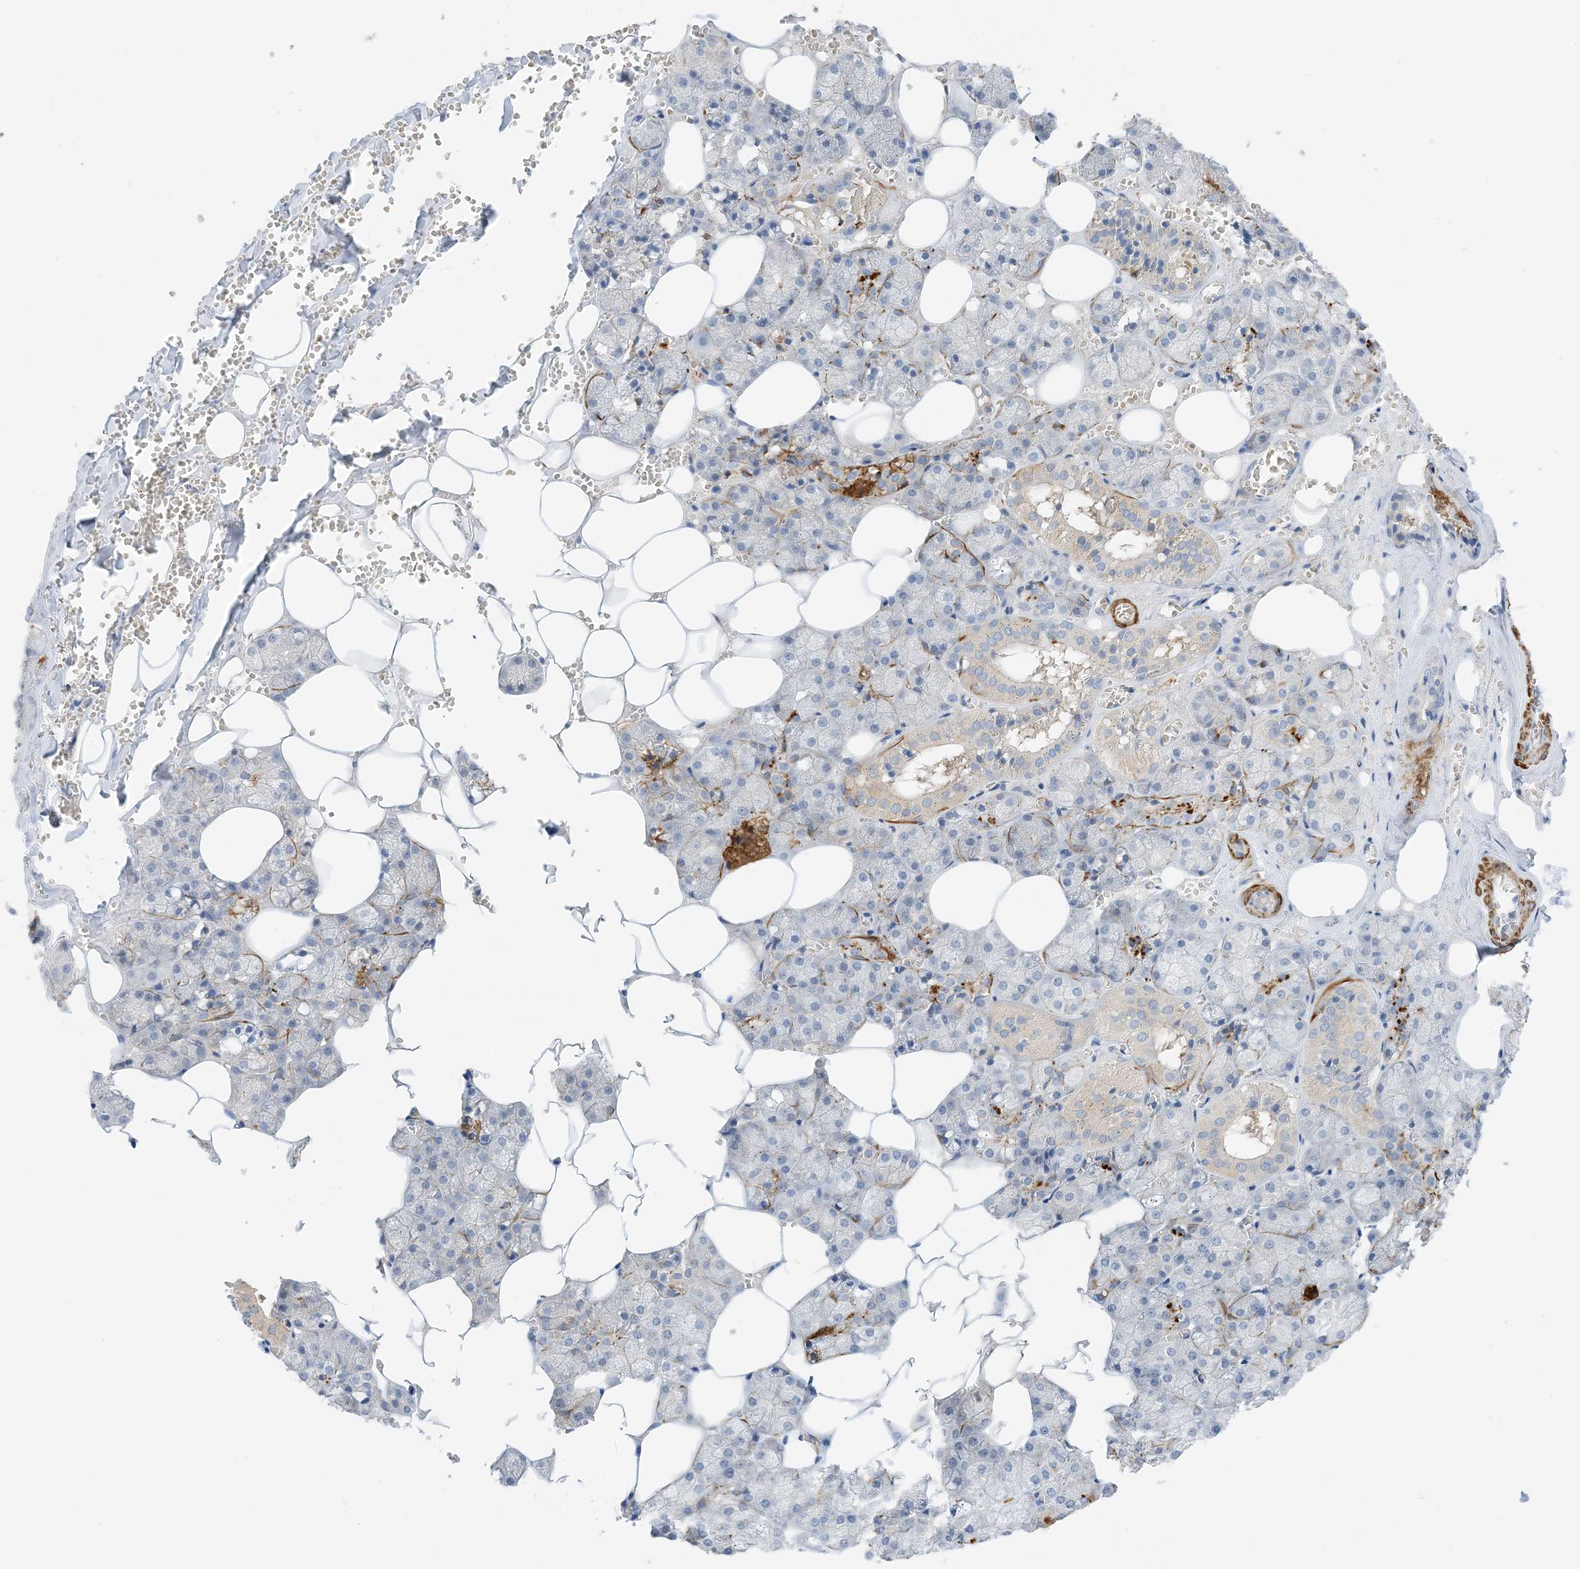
{"staining": {"intensity": "strong", "quantity": "<25%", "location": "cytoplasmic/membranous"}, "tissue": "salivary gland", "cell_type": "Glandular cells", "image_type": "normal", "snomed": [{"axis": "morphology", "description": "Normal tissue, NOS"}, {"axis": "topography", "description": "Salivary gland"}], "caption": "Immunohistochemistry (IHC) photomicrograph of benign salivary gland: salivary gland stained using IHC reveals medium levels of strong protein expression localized specifically in the cytoplasmic/membranous of glandular cells, appearing as a cytoplasmic/membranous brown color.", "gene": "KIFBP", "patient": {"sex": "male", "age": 62}}